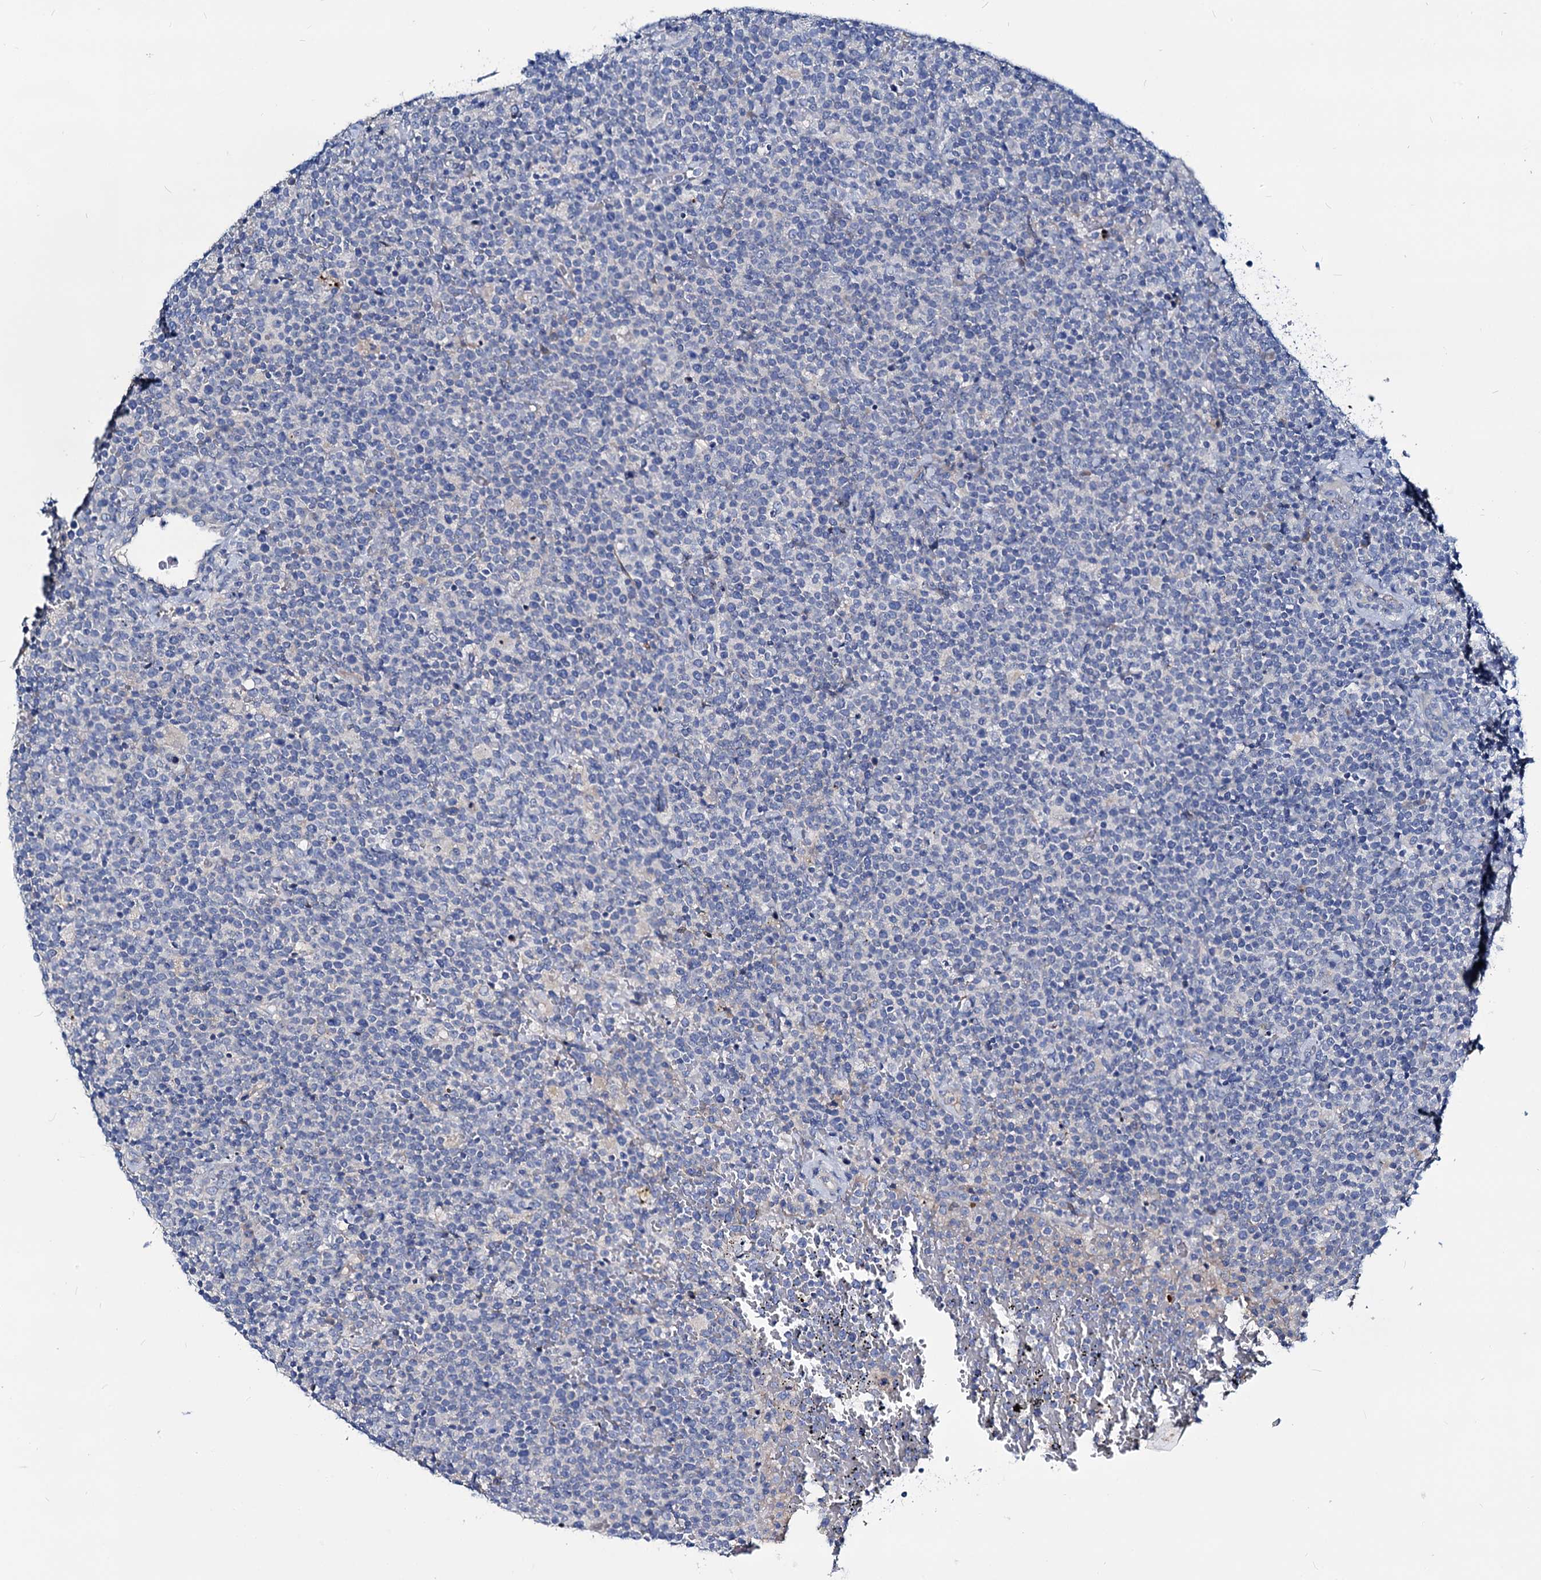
{"staining": {"intensity": "negative", "quantity": "none", "location": "none"}, "tissue": "lymphoma", "cell_type": "Tumor cells", "image_type": "cancer", "snomed": [{"axis": "morphology", "description": "Malignant lymphoma, non-Hodgkin's type, High grade"}, {"axis": "topography", "description": "Lymph node"}], "caption": "This image is of lymphoma stained with immunohistochemistry to label a protein in brown with the nuclei are counter-stained blue. There is no staining in tumor cells.", "gene": "DYDC2", "patient": {"sex": "male", "age": 61}}